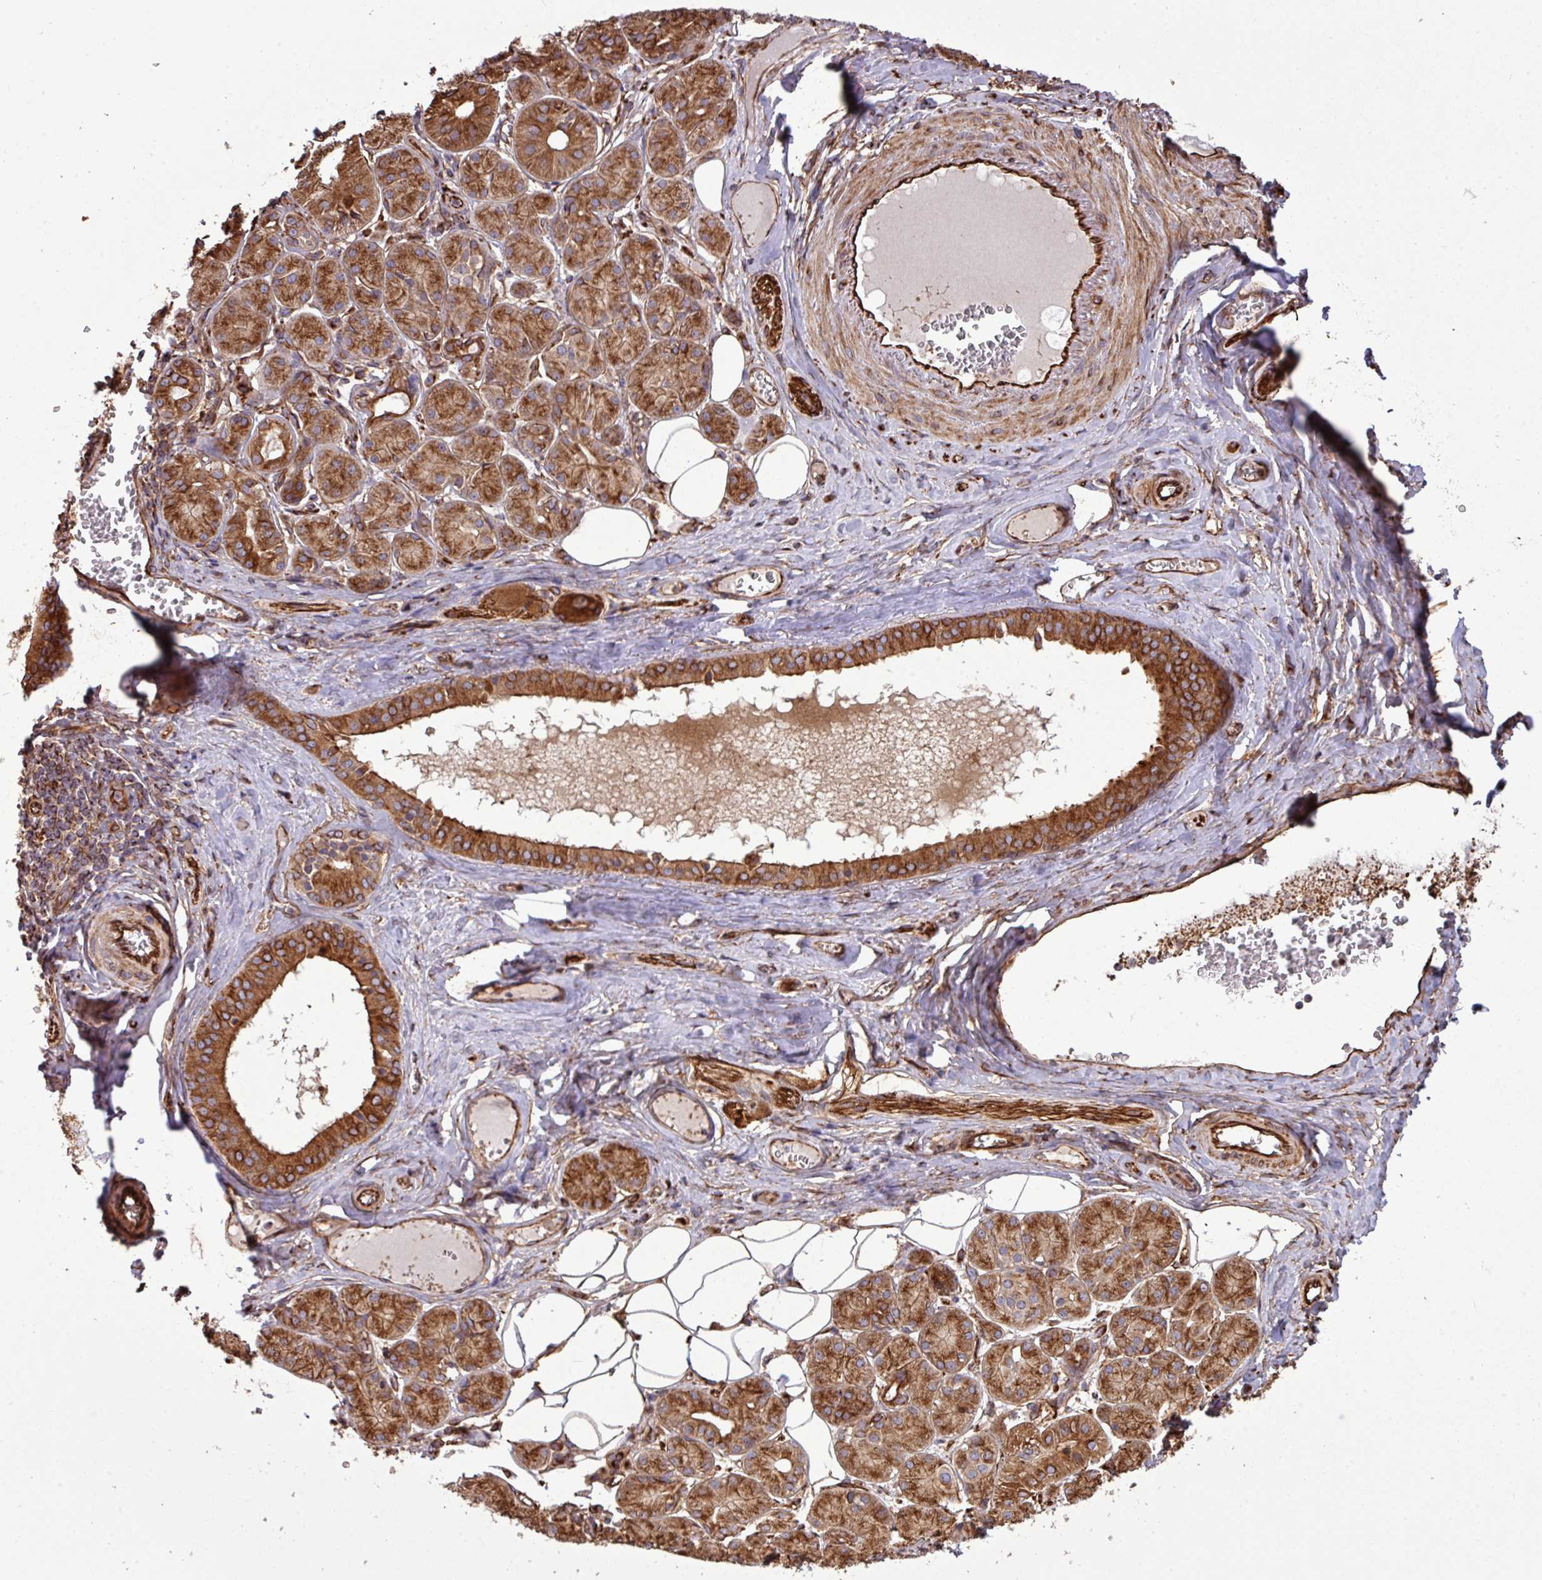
{"staining": {"intensity": "strong", "quantity": ">75%", "location": "cytoplasmic/membranous"}, "tissue": "salivary gland", "cell_type": "Glandular cells", "image_type": "normal", "snomed": [{"axis": "morphology", "description": "Squamous cell carcinoma, NOS"}, {"axis": "topography", "description": "Skin"}, {"axis": "topography", "description": "Head-Neck"}], "caption": "Salivary gland stained with DAB IHC exhibits high levels of strong cytoplasmic/membranous expression in approximately >75% of glandular cells. (DAB (3,3'-diaminobenzidine) IHC with brightfield microscopy, high magnification).", "gene": "ZNF300", "patient": {"sex": "male", "age": 80}}